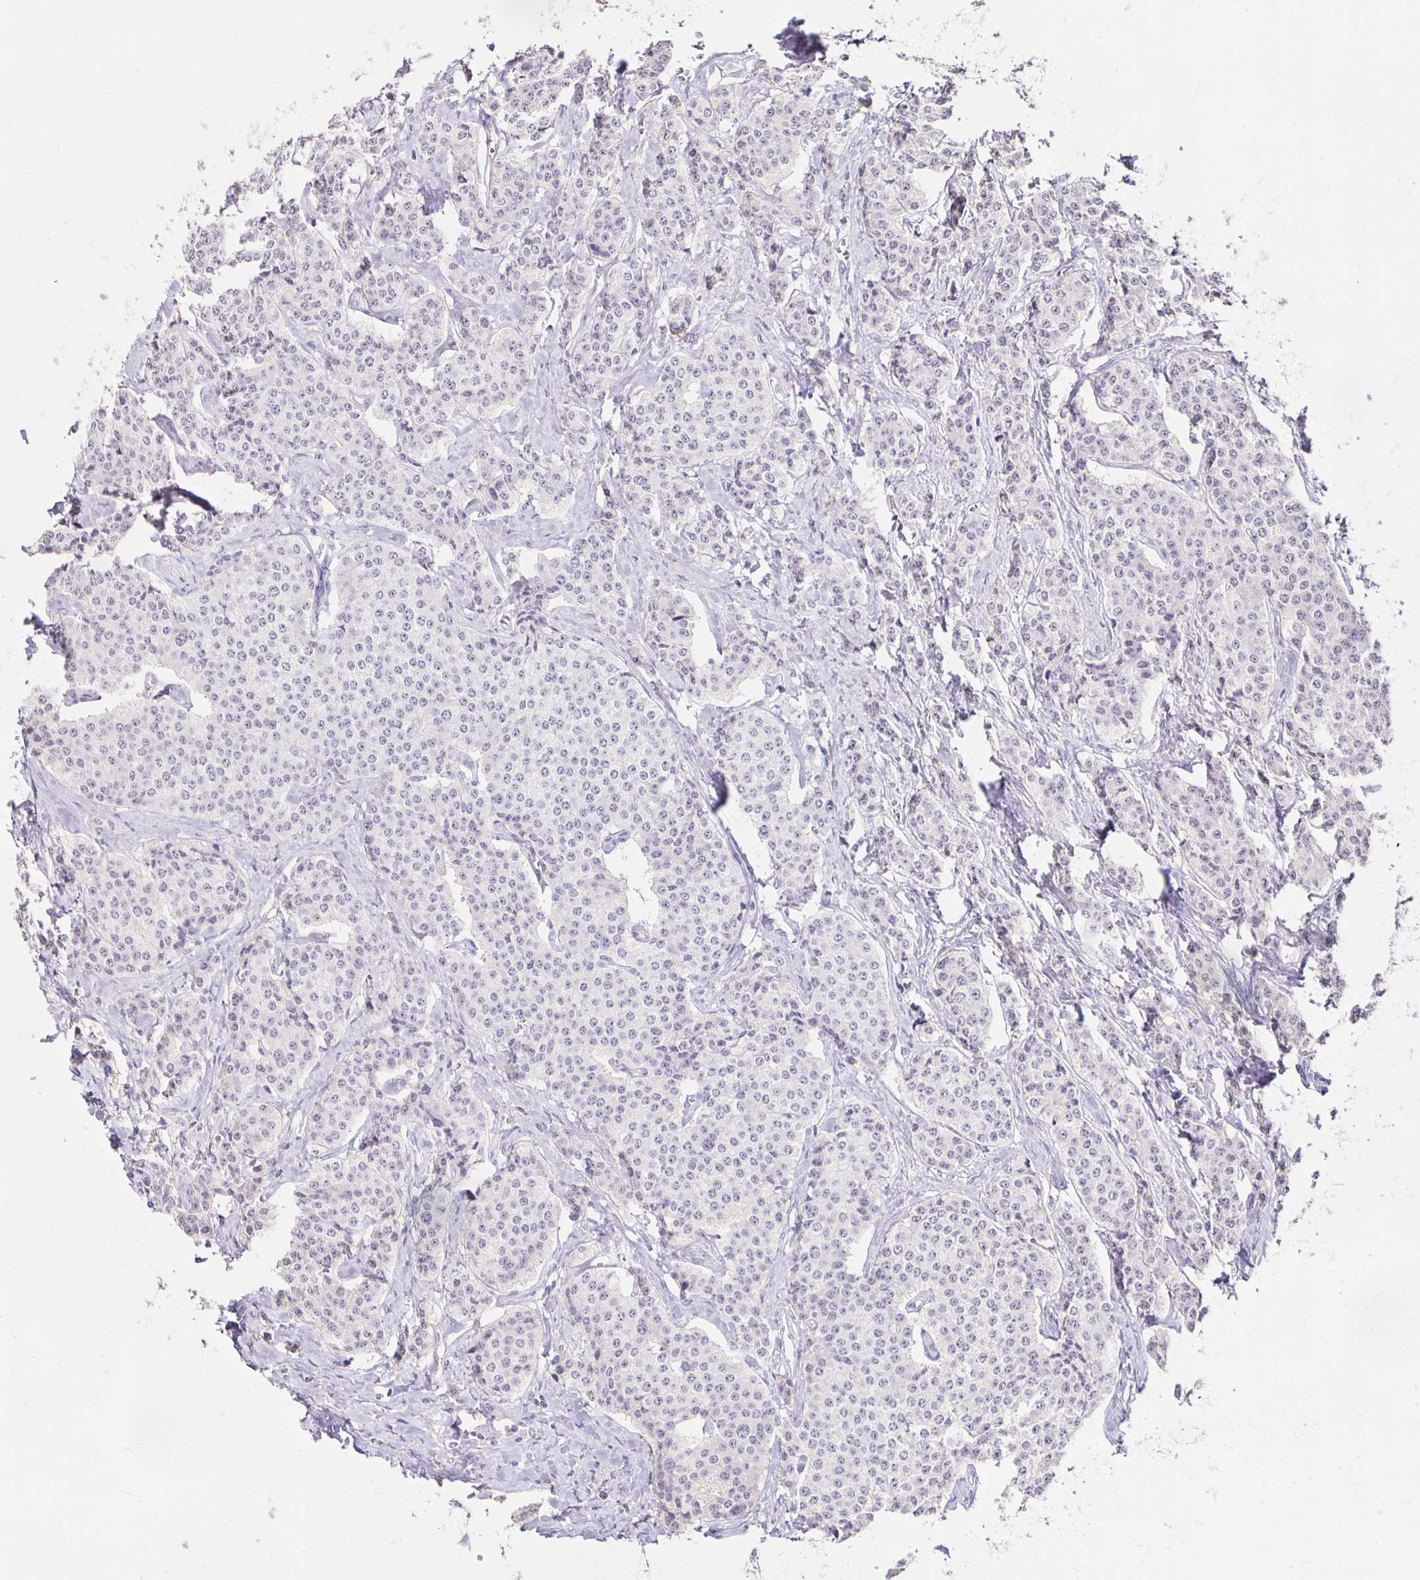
{"staining": {"intensity": "negative", "quantity": "none", "location": "none"}, "tissue": "carcinoid", "cell_type": "Tumor cells", "image_type": "cancer", "snomed": [{"axis": "morphology", "description": "Carcinoid, malignant, NOS"}, {"axis": "topography", "description": "Small intestine"}], "caption": "This is an immunohistochemistry image of human carcinoid. There is no expression in tumor cells.", "gene": "PNPLA3", "patient": {"sex": "female", "age": 64}}